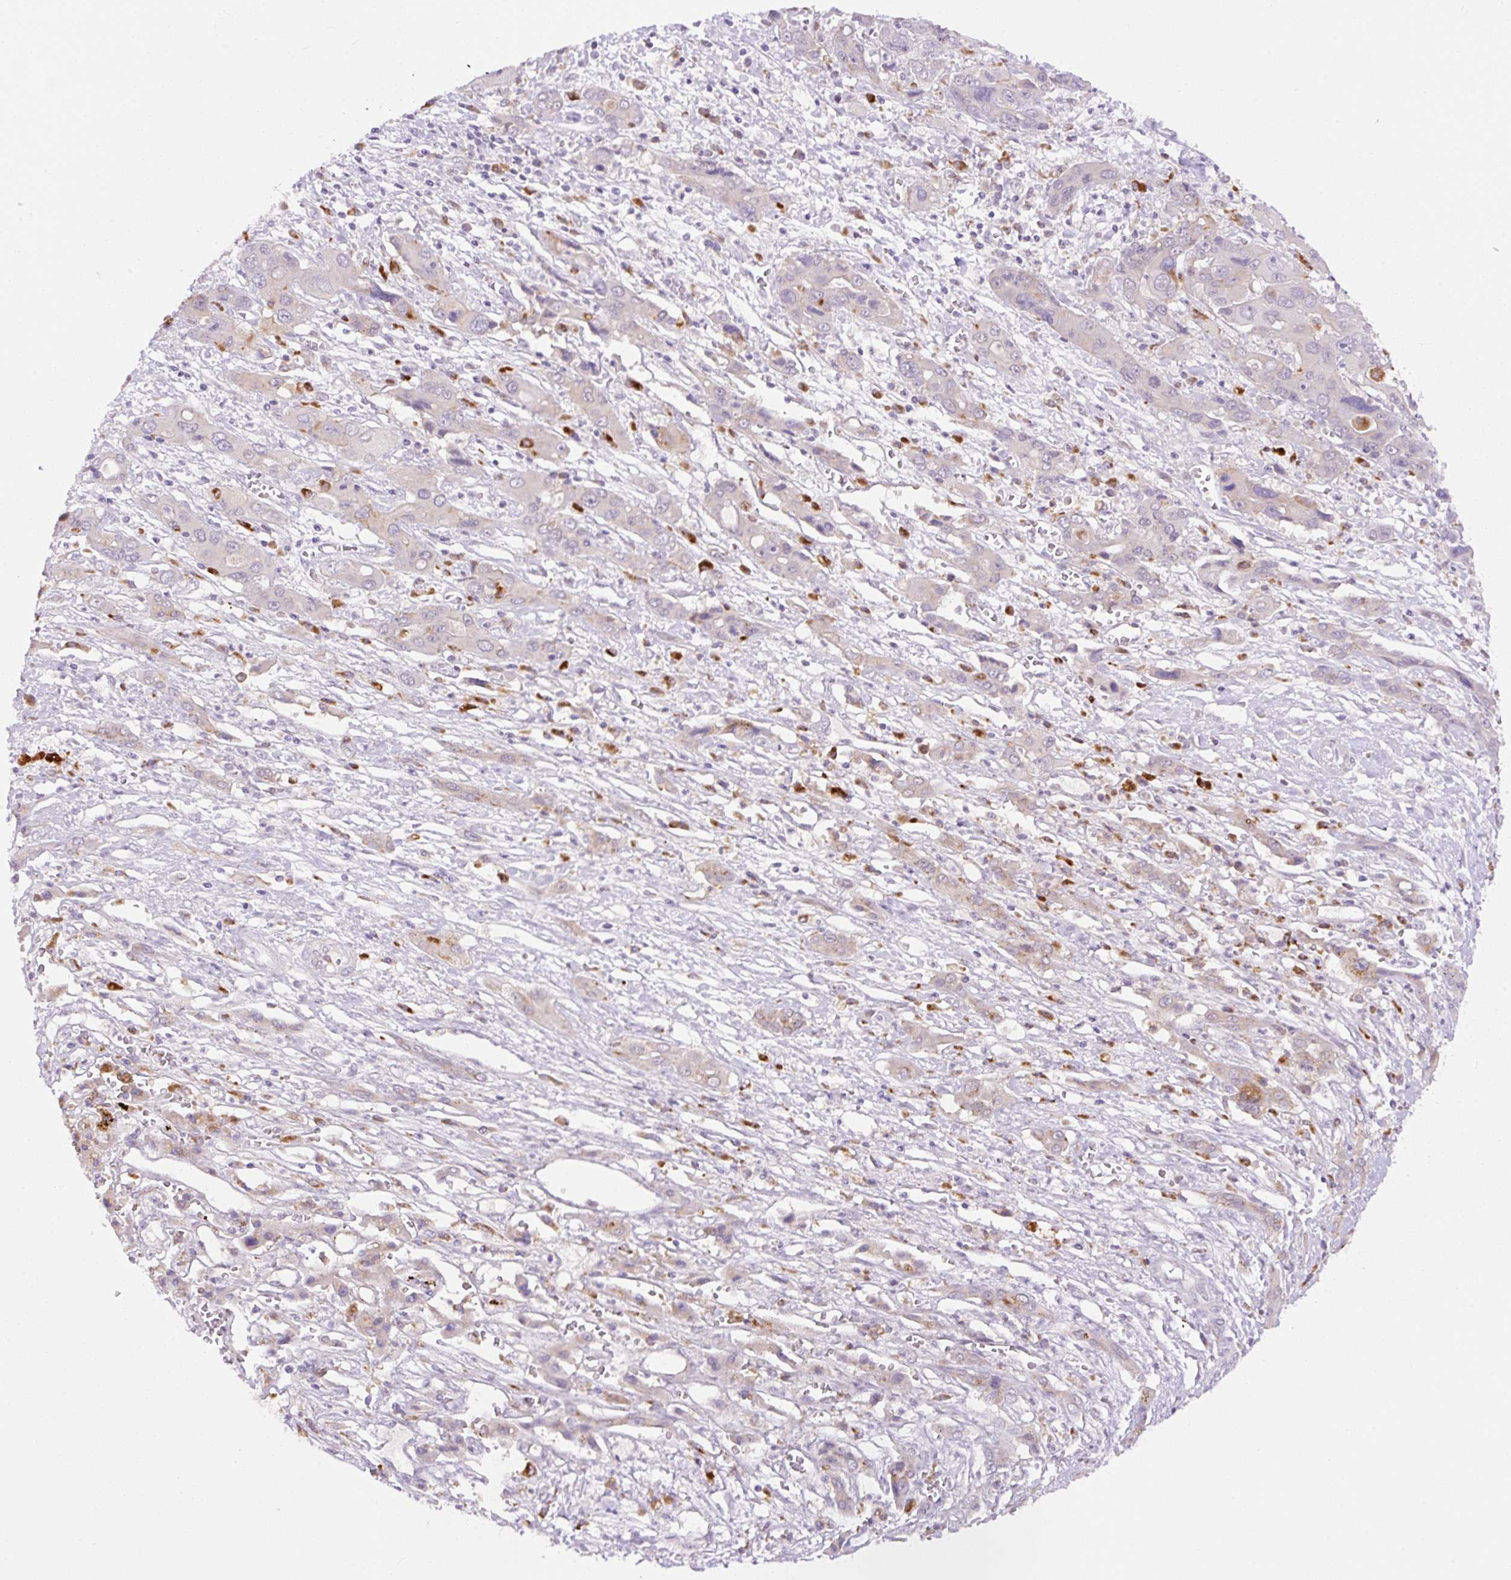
{"staining": {"intensity": "negative", "quantity": "none", "location": "none"}, "tissue": "liver cancer", "cell_type": "Tumor cells", "image_type": "cancer", "snomed": [{"axis": "morphology", "description": "Cholangiocarcinoma"}, {"axis": "topography", "description": "Liver"}], "caption": "Tumor cells show no significant positivity in liver cancer (cholangiocarcinoma).", "gene": "CEBPZOS", "patient": {"sex": "male", "age": 67}}